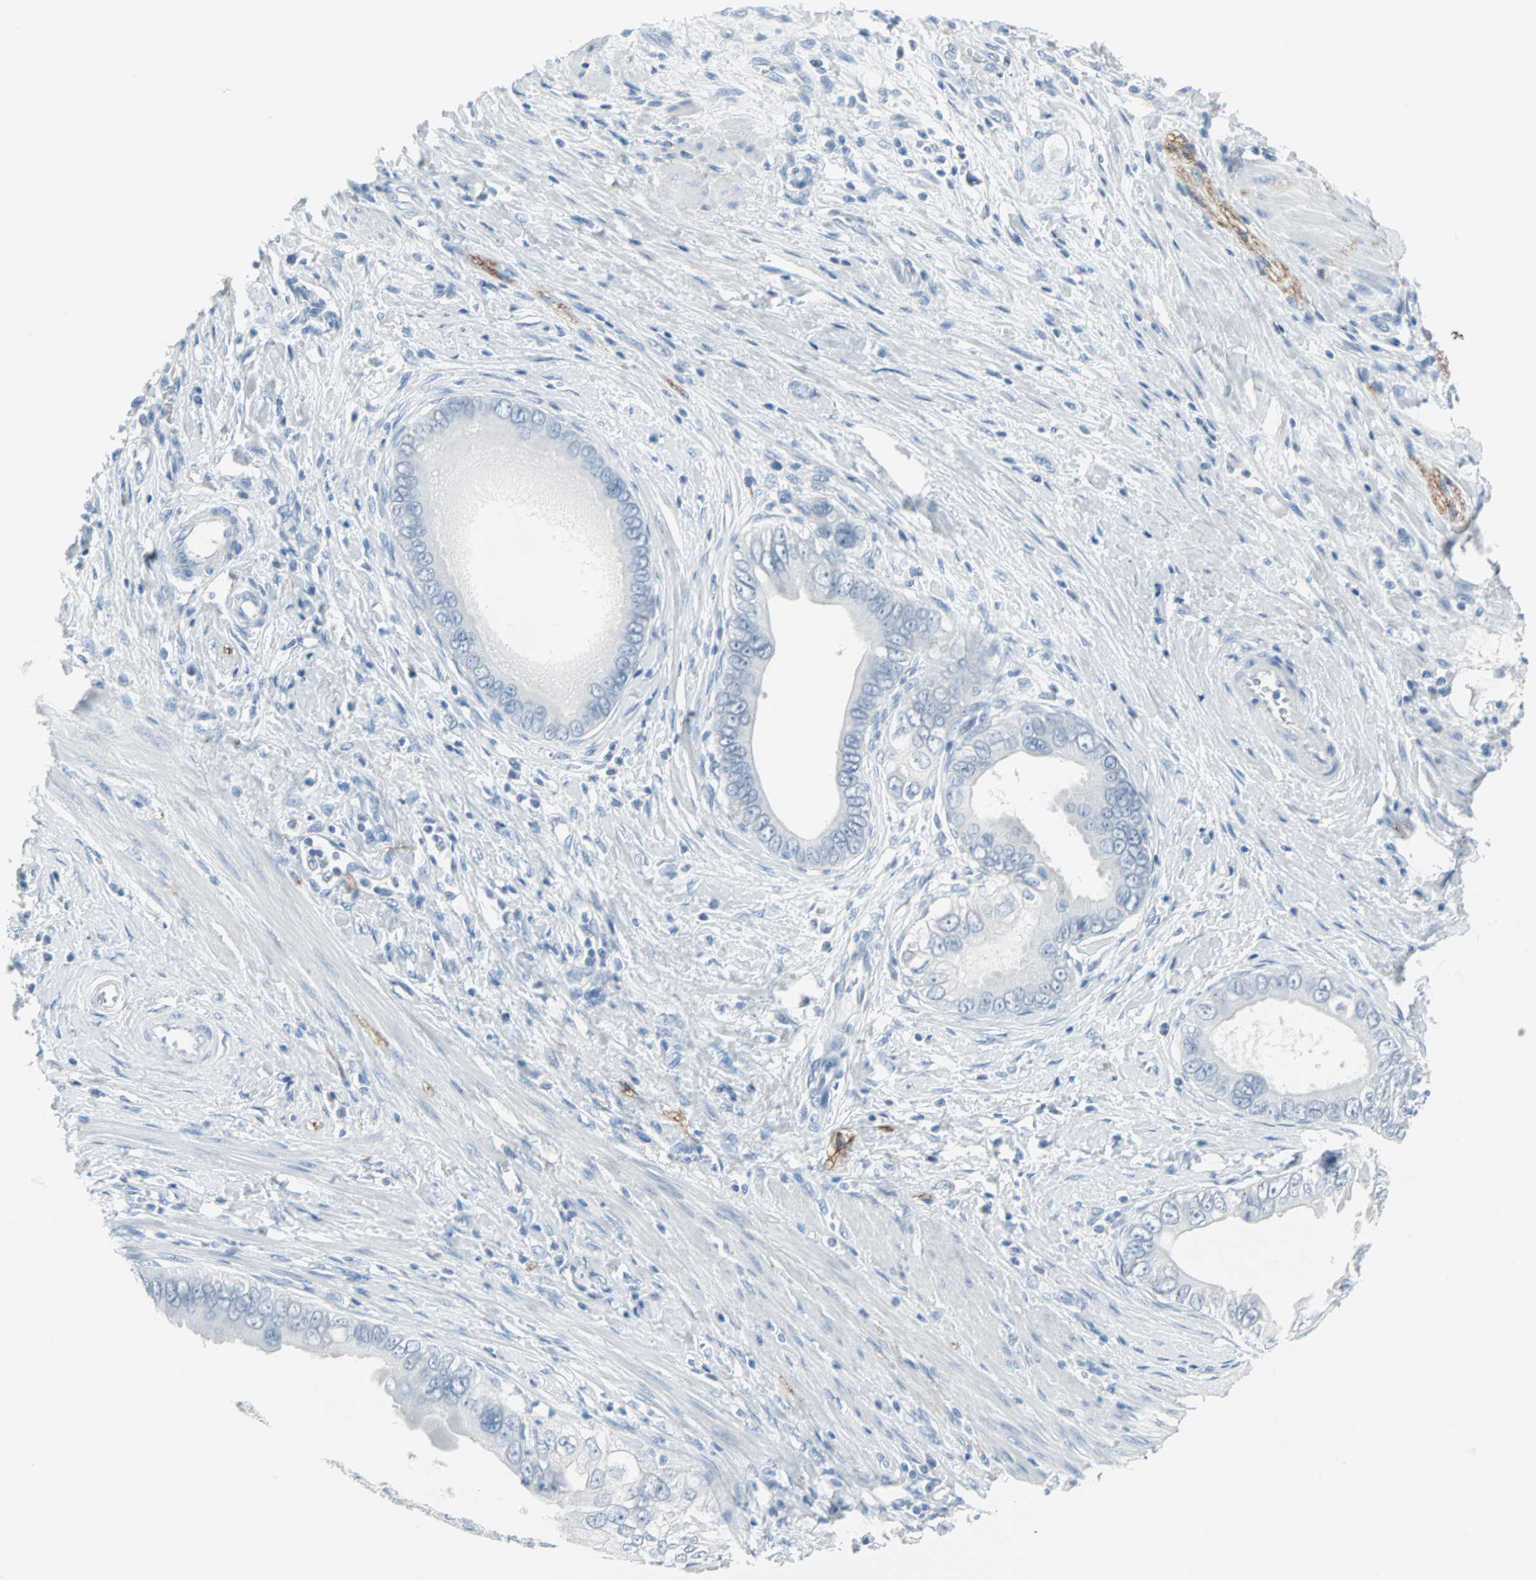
{"staining": {"intensity": "negative", "quantity": "none", "location": "none"}, "tissue": "pancreatic cancer", "cell_type": "Tumor cells", "image_type": "cancer", "snomed": [{"axis": "morphology", "description": "Normal tissue, NOS"}, {"axis": "topography", "description": "Lymph node"}], "caption": "Protein analysis of pancreatic cancer exhibits no significant expression in tumor cells. (Immunohistochemistry (ihc), brightfield microscopy, high magnification).", "gene": "STX1A", "patient": {"sex": "male", "age": 50}}